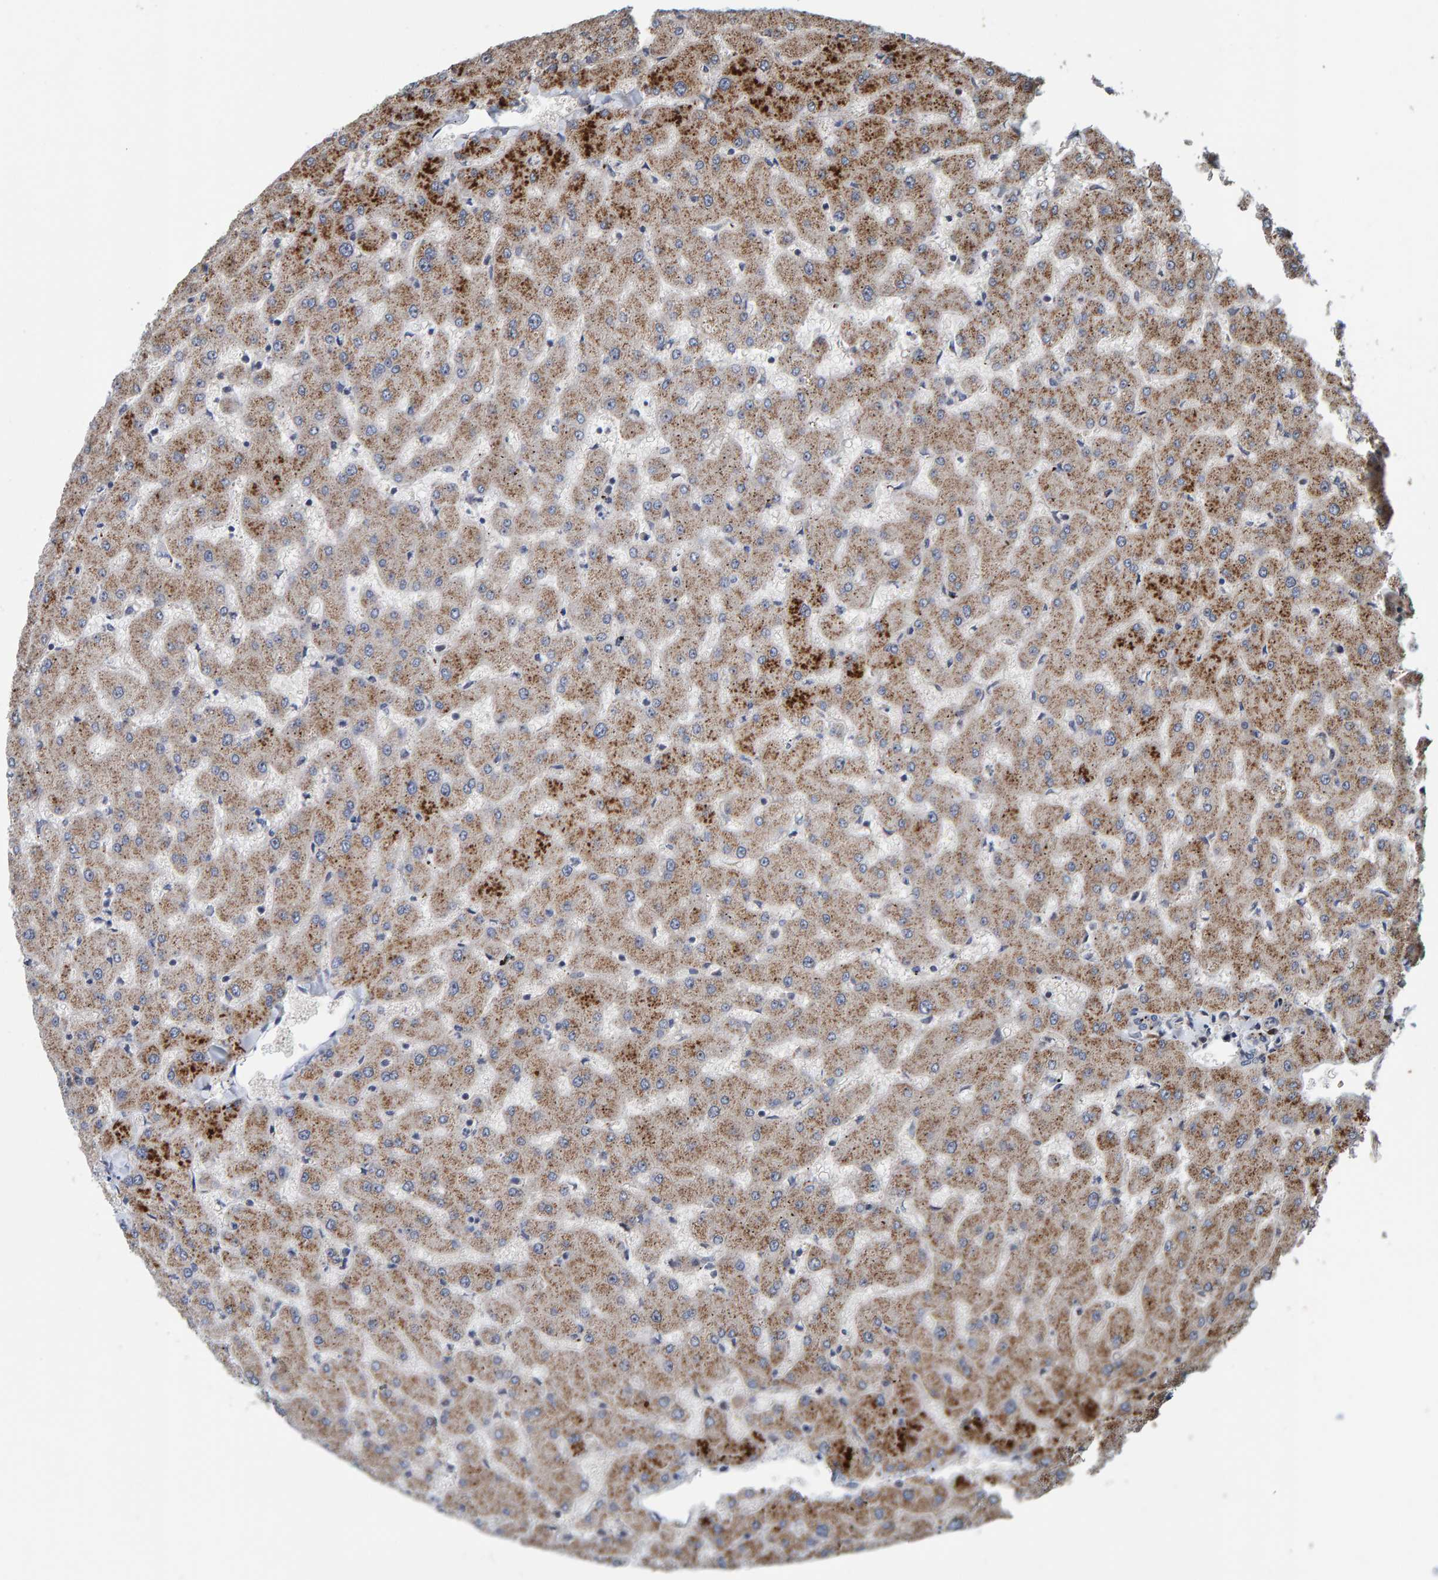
{"staining": {"intensity": "negative", "quantity": "none", "location": "none"}, "tissue": "liver", "cell_type": "Cholangiocytes", "image_type": "normal", "snomed": [{"axis": "morphology", "description": "Normal tissue, NOS"}, {"axis": "topography", "description": "Liver"}], "caption": "Micrograph shows no protein expression in cholangiocytes of normal liver. The staining is performed using DAB brown chromogen with nuclei counter-stained in using hematoxylin.", "gene": "CCDC25", "patient": {"sex": "female", "age": 63}}